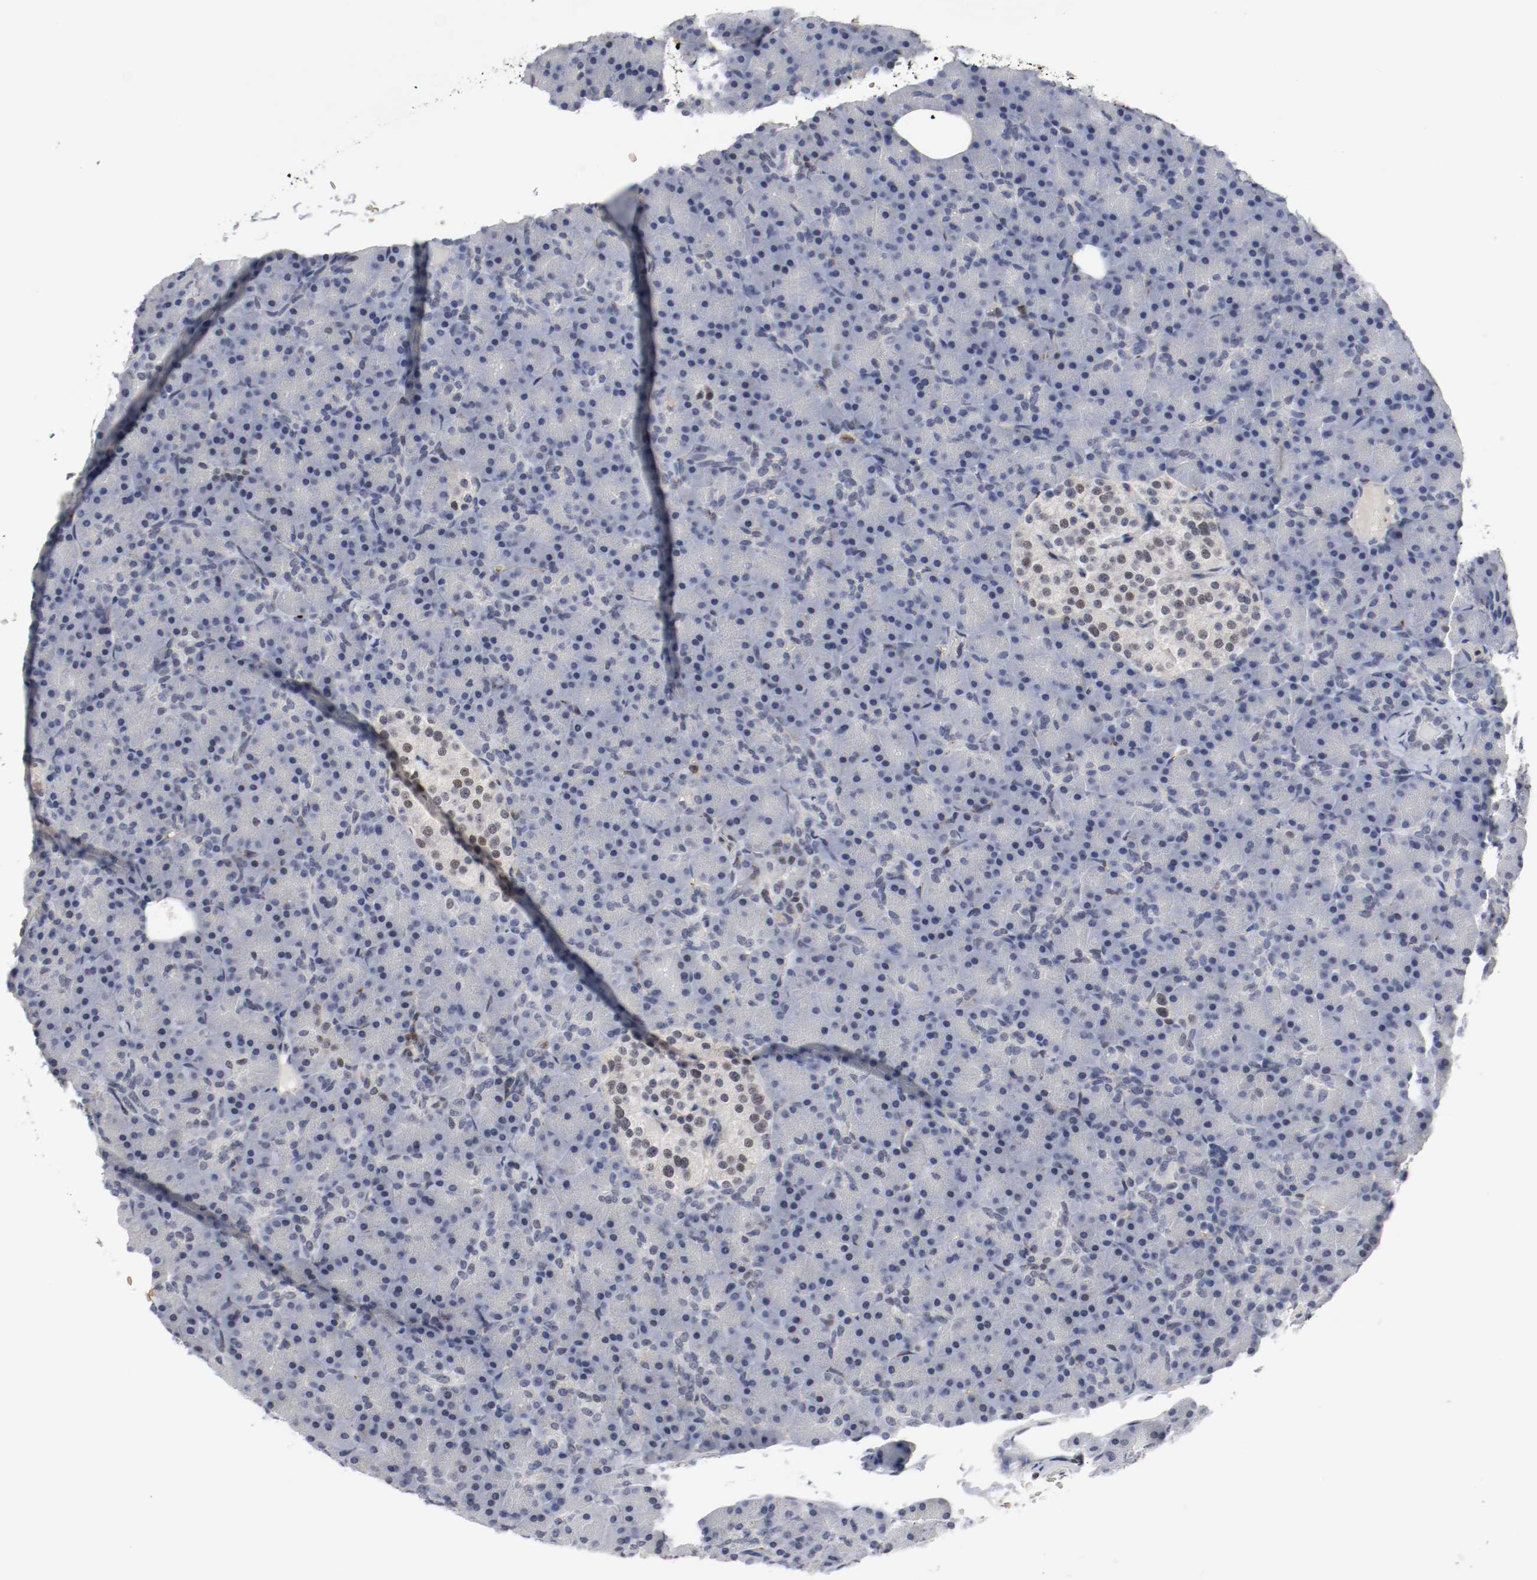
{"staining": {"intensity": "negative", "quantity": "none", "location": "none"}, "tissue": "pancreas", "cell_type": "Exocrine glandular cells", "image_type": "normal", "snomed": [{"axis": "morphology", "description": "Normal tissue, NOS"}, {"axis": "topography", "description": "Pancreas"}], "caption": "Immunohistochemical staining of normal human pancreas demonstrates no significant staining in exocrine glandular cells. The staining is performed using DAB (3,3'-diaminobenzidine) brown chromogen with nuclei counter-stained in using hematoxylin.", "gene": "JUND", "patient": {"sex": "female", "age": 43}}